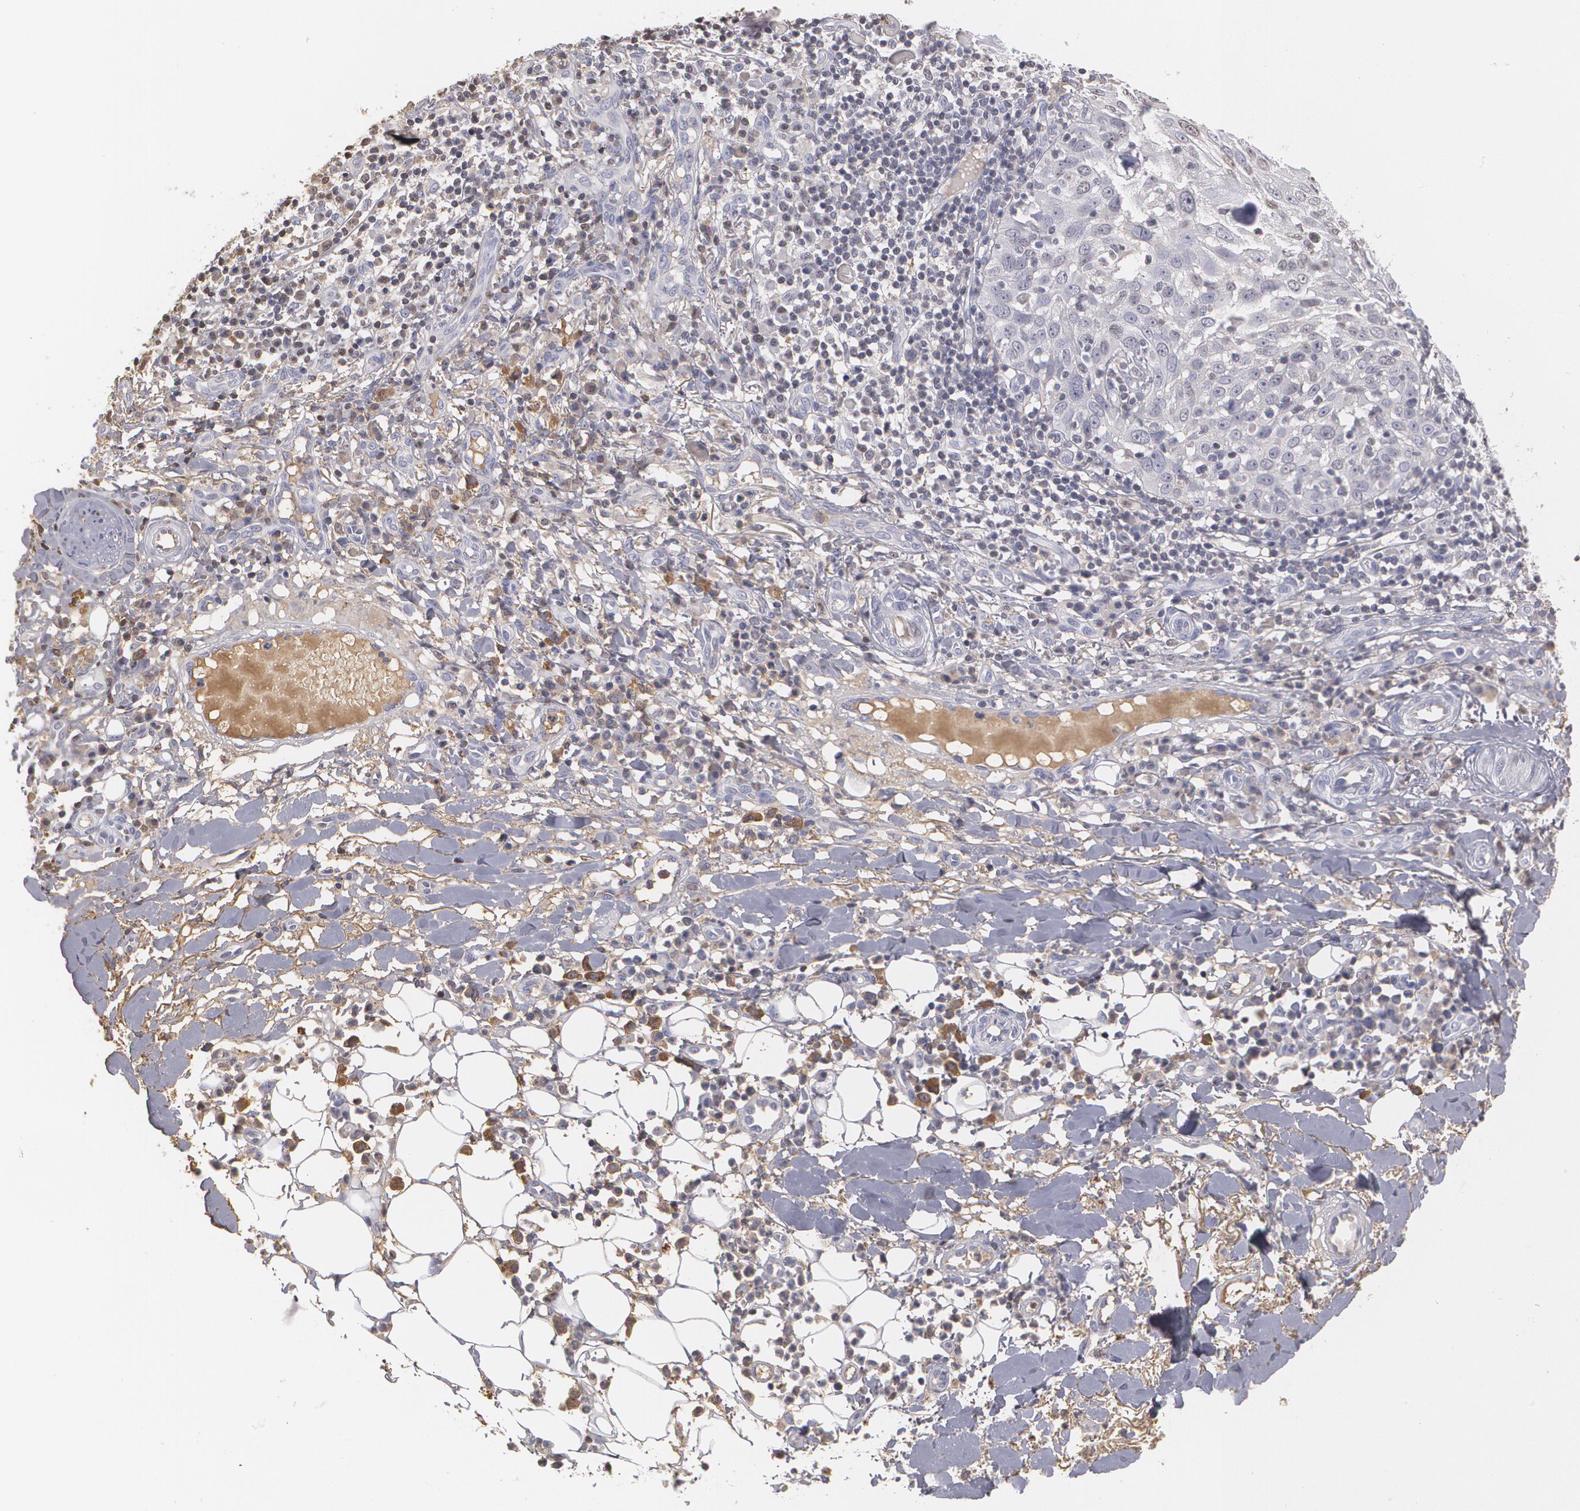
{"staining": {"intensity": "negative", "quantity": "none", "location": "none"}, "tissue": "skin cancer", "cell_type": "Tumor cells", "image_type": "cancer", "snomed": [{"axis": "morphology", "description": "Squamous cell carcinoma, NOS"}, {"axis": "topography", "description": "Skin"}], "caption": "The immunohistochemistry micrograph has no significant positivity in tumor cells of squamous cell carcinoma (skin) tissue.", "gene": "SERPINA1", "patient": {"sex": "female", "age": 89}}